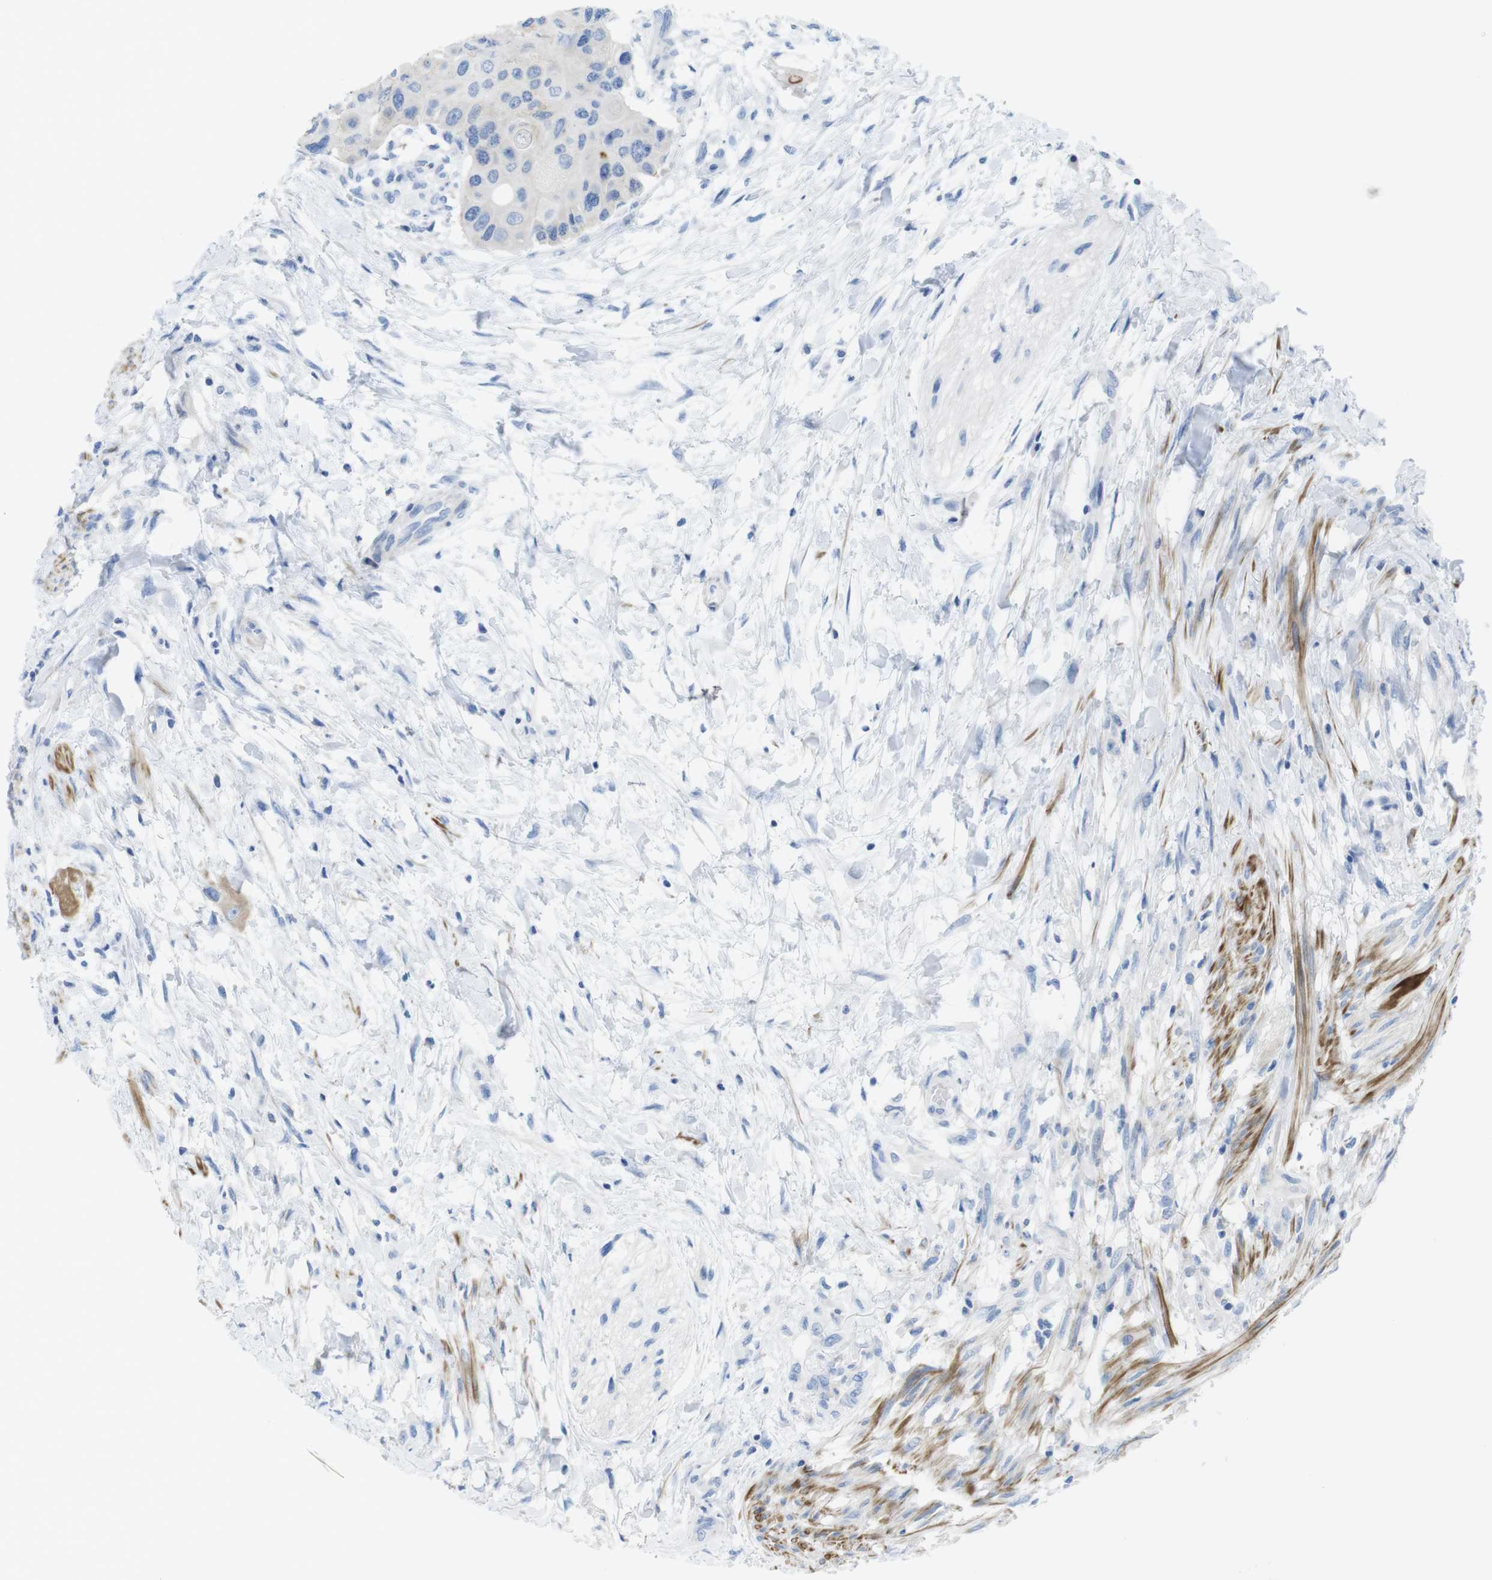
{"staining": {"intensity": "negative", "quantity": "none", "location": "none"}, "tissue": "colorectal cancer", "cell_type": "Tumor cells", "image_type": "cancer", "snomed": [{"axis": "morphology", "description": "Adenocarcinoma, NOS"}, {"axis": "topography", "description": "Rectum"}], "caption": "IHC image of neoplastic tissue: human adenocarcinoma (colorectal) stained with DAB (3,3'-diaminobenzidine) displays no significant protein positivity in tumor cells.", "gene": "ASIC5", "patient": {"sex": "male", "age": 51}}